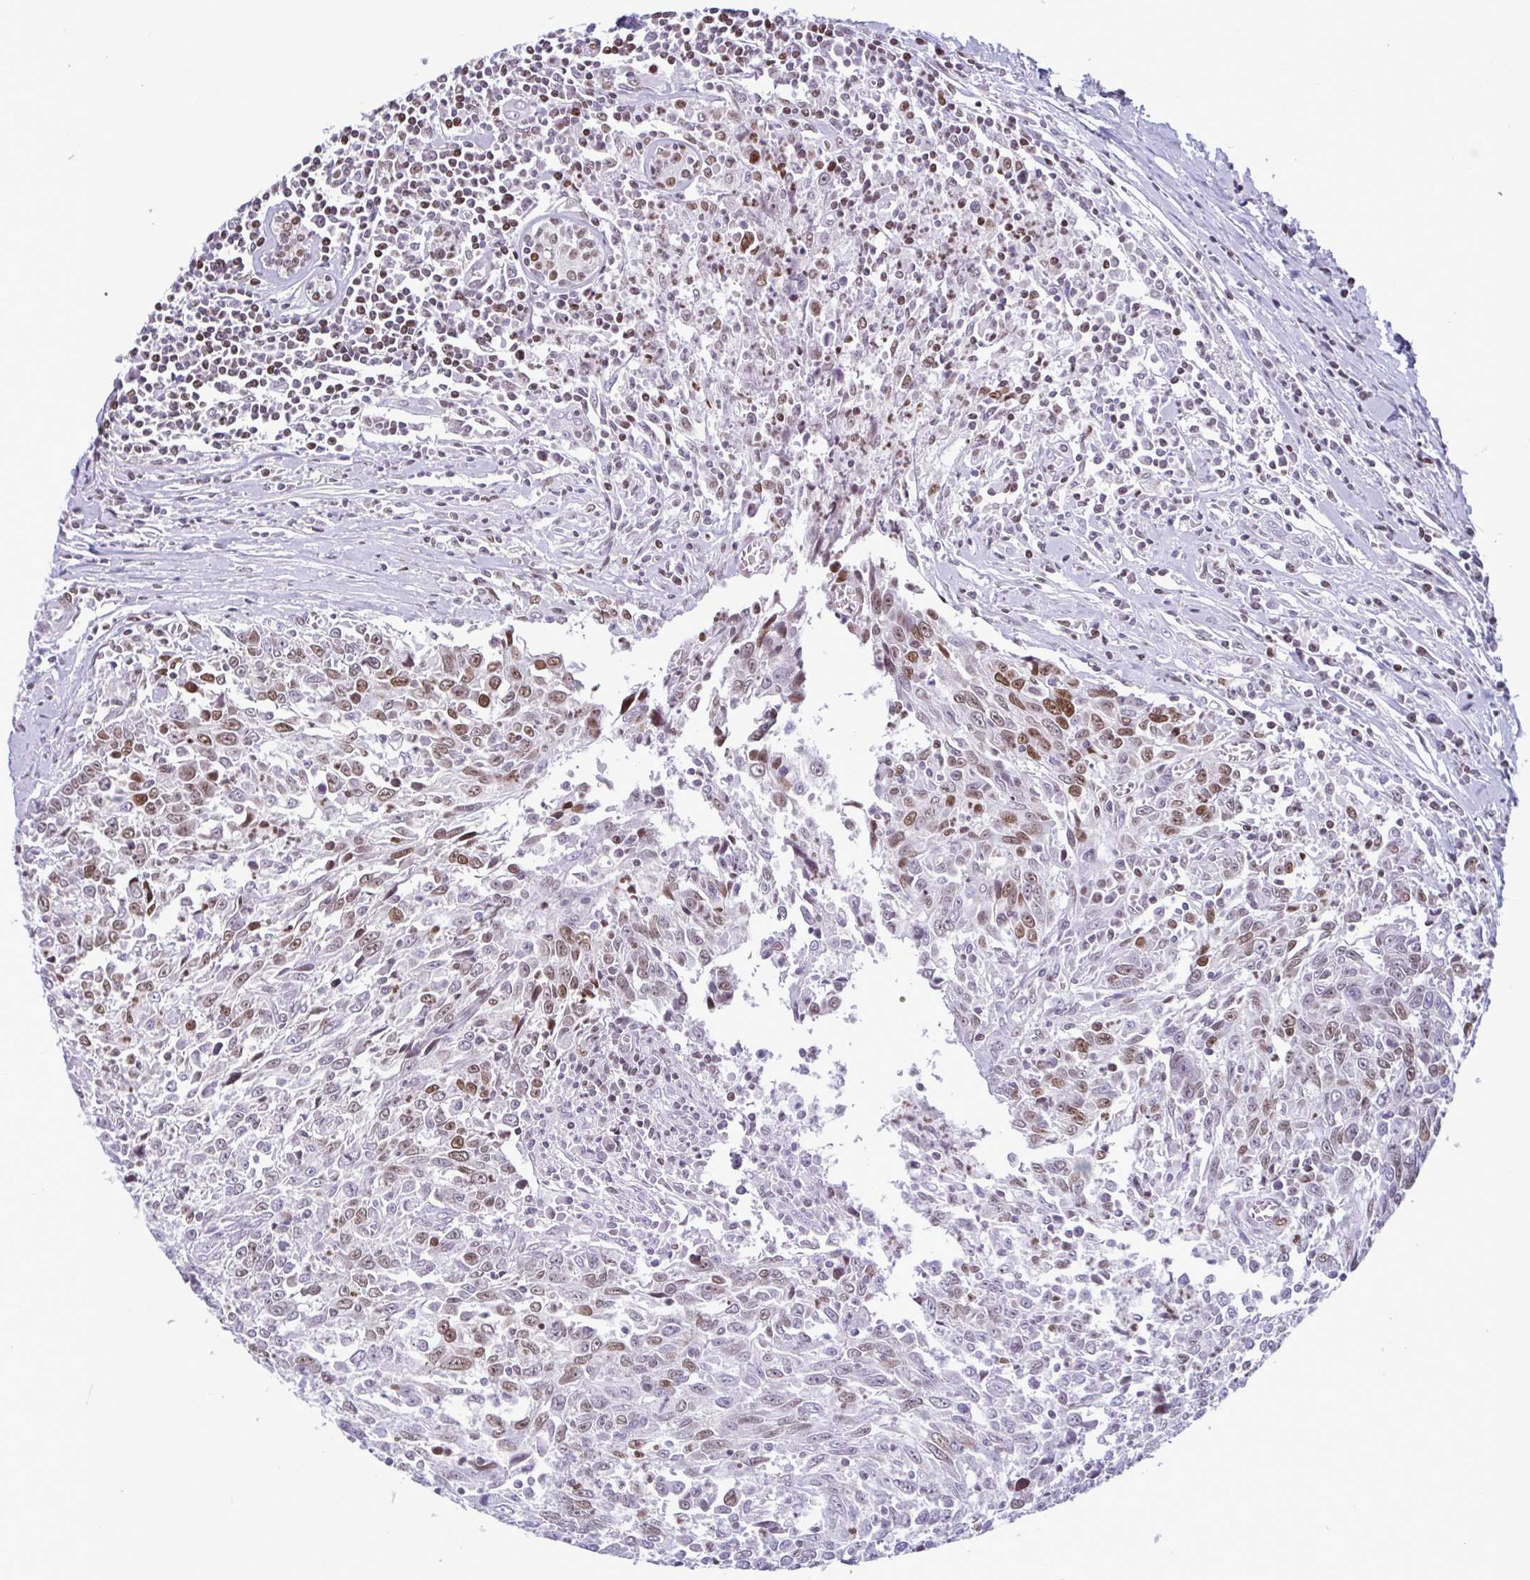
{"staining": {"intensity": "moderate", "quantity": "25%-75%", "location": "nuclear"}, "tissue": "breast cancer", "cell_type": "Tumor cells", "image_type": "cancer", "snomed": [{"axis": "morphology", "description": "Duct carcinoma"}, {"axis": "topography", "description": "Breast"}], "caption": "Infiltrating ductal carcinoma (breast) was stained to show a protein in brown. There is medium levels of moderate nuclear staining in about 25%-75% of tumor cells.", "gene": "IRF1", "patient": {"sex": "female", "age": 50}}